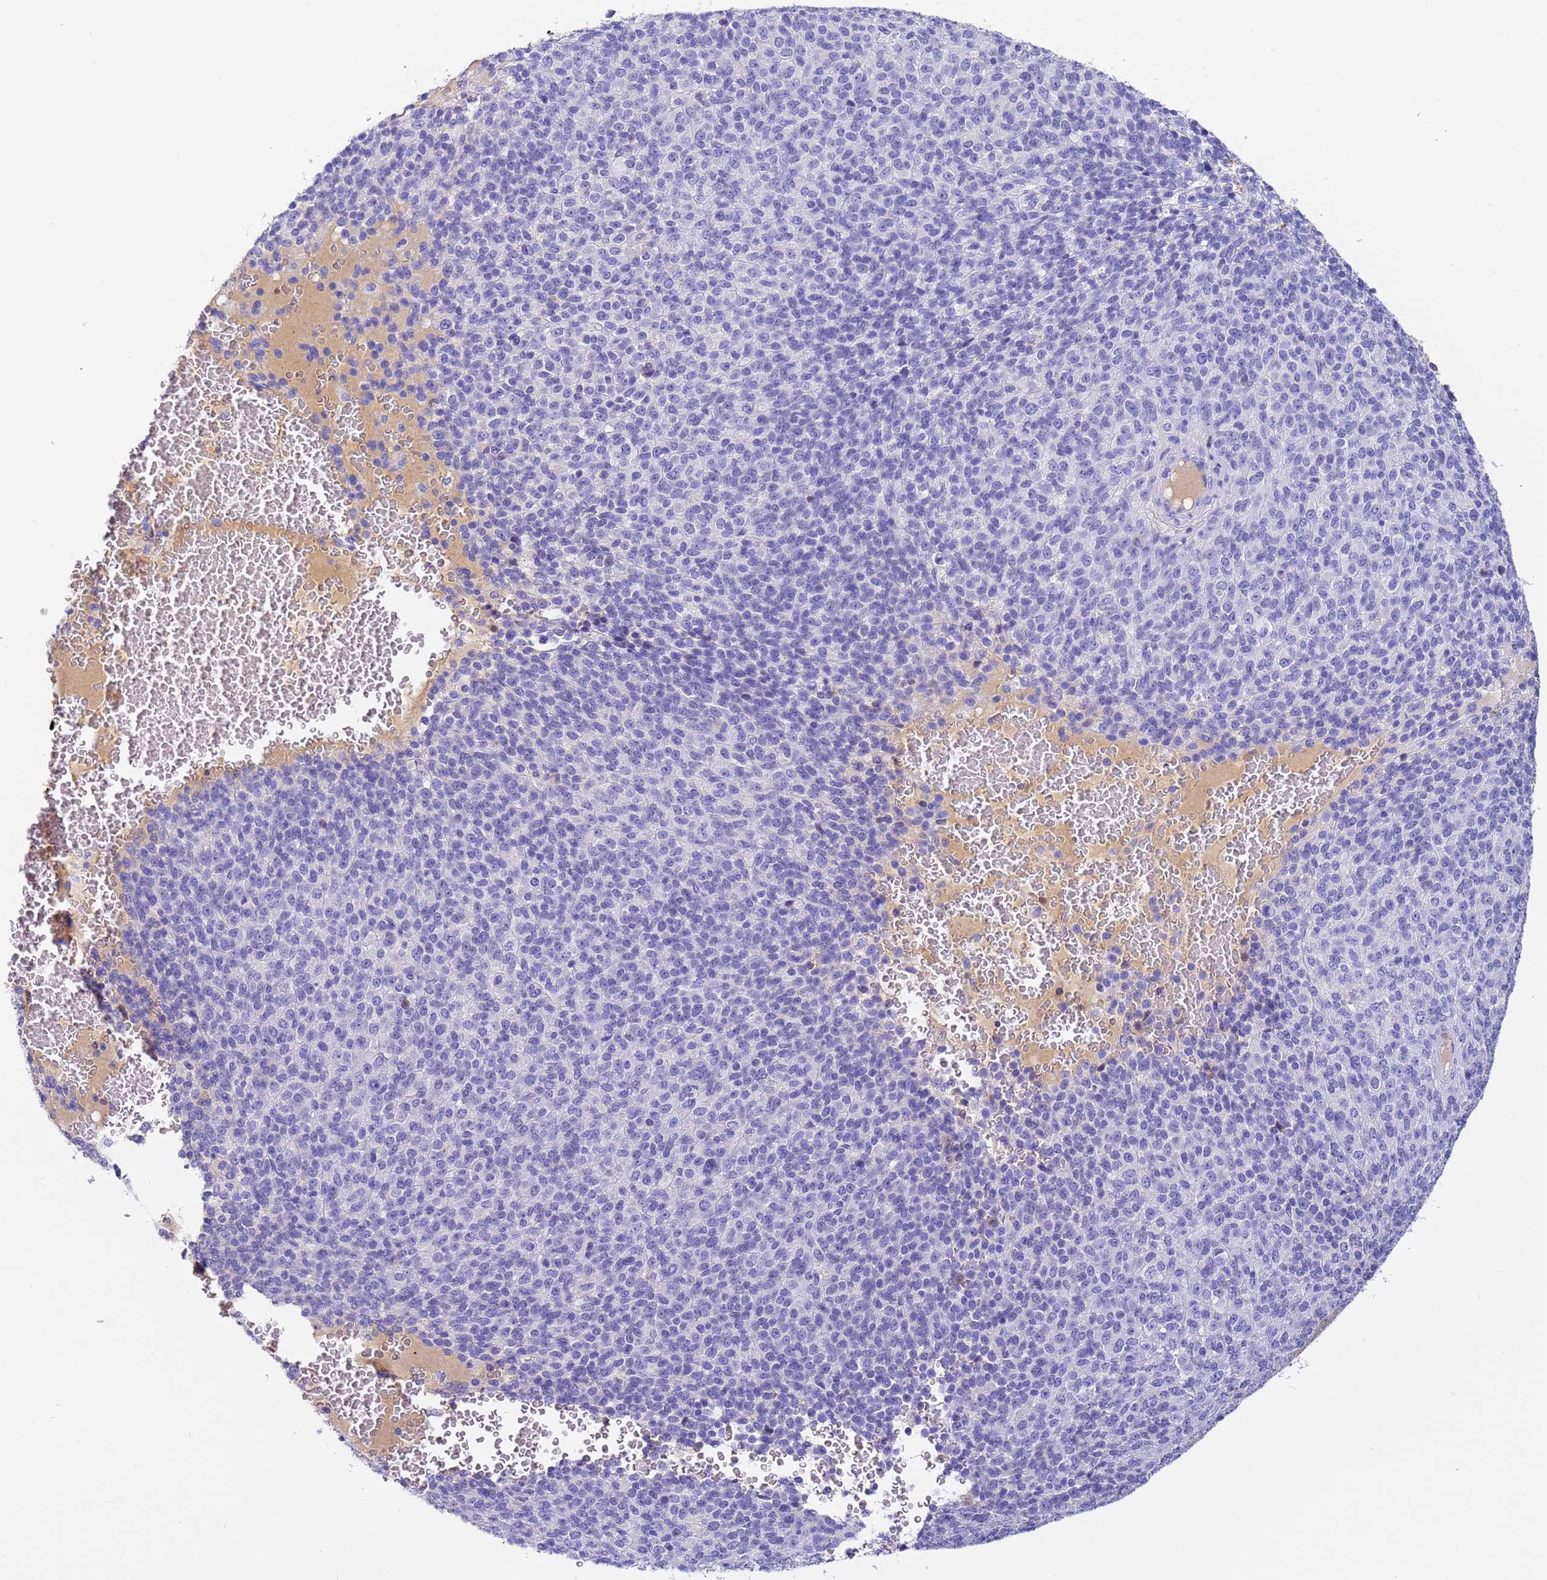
{"staining": {"intensity": "negative", "quantity": "none", "location": "none"}, "tissue": "melanoma", "cell_type": "Tumor cells", "image_type": "cancer", "snomed": [{"axis": "morphology", "description": "Malignant melanoma, Metastatic site"}, {"axis": "topography", "description": "Brain"}], "caption": "IHC image of neoplastic tissue: malignant melanoma (metastatic site) stained with DAB (3,3'-diaminobenzidine) displays no significant protein positivity in tumor cells.", "gene": "CFHR2", "patient": {"sex": "female", "age": 56}}